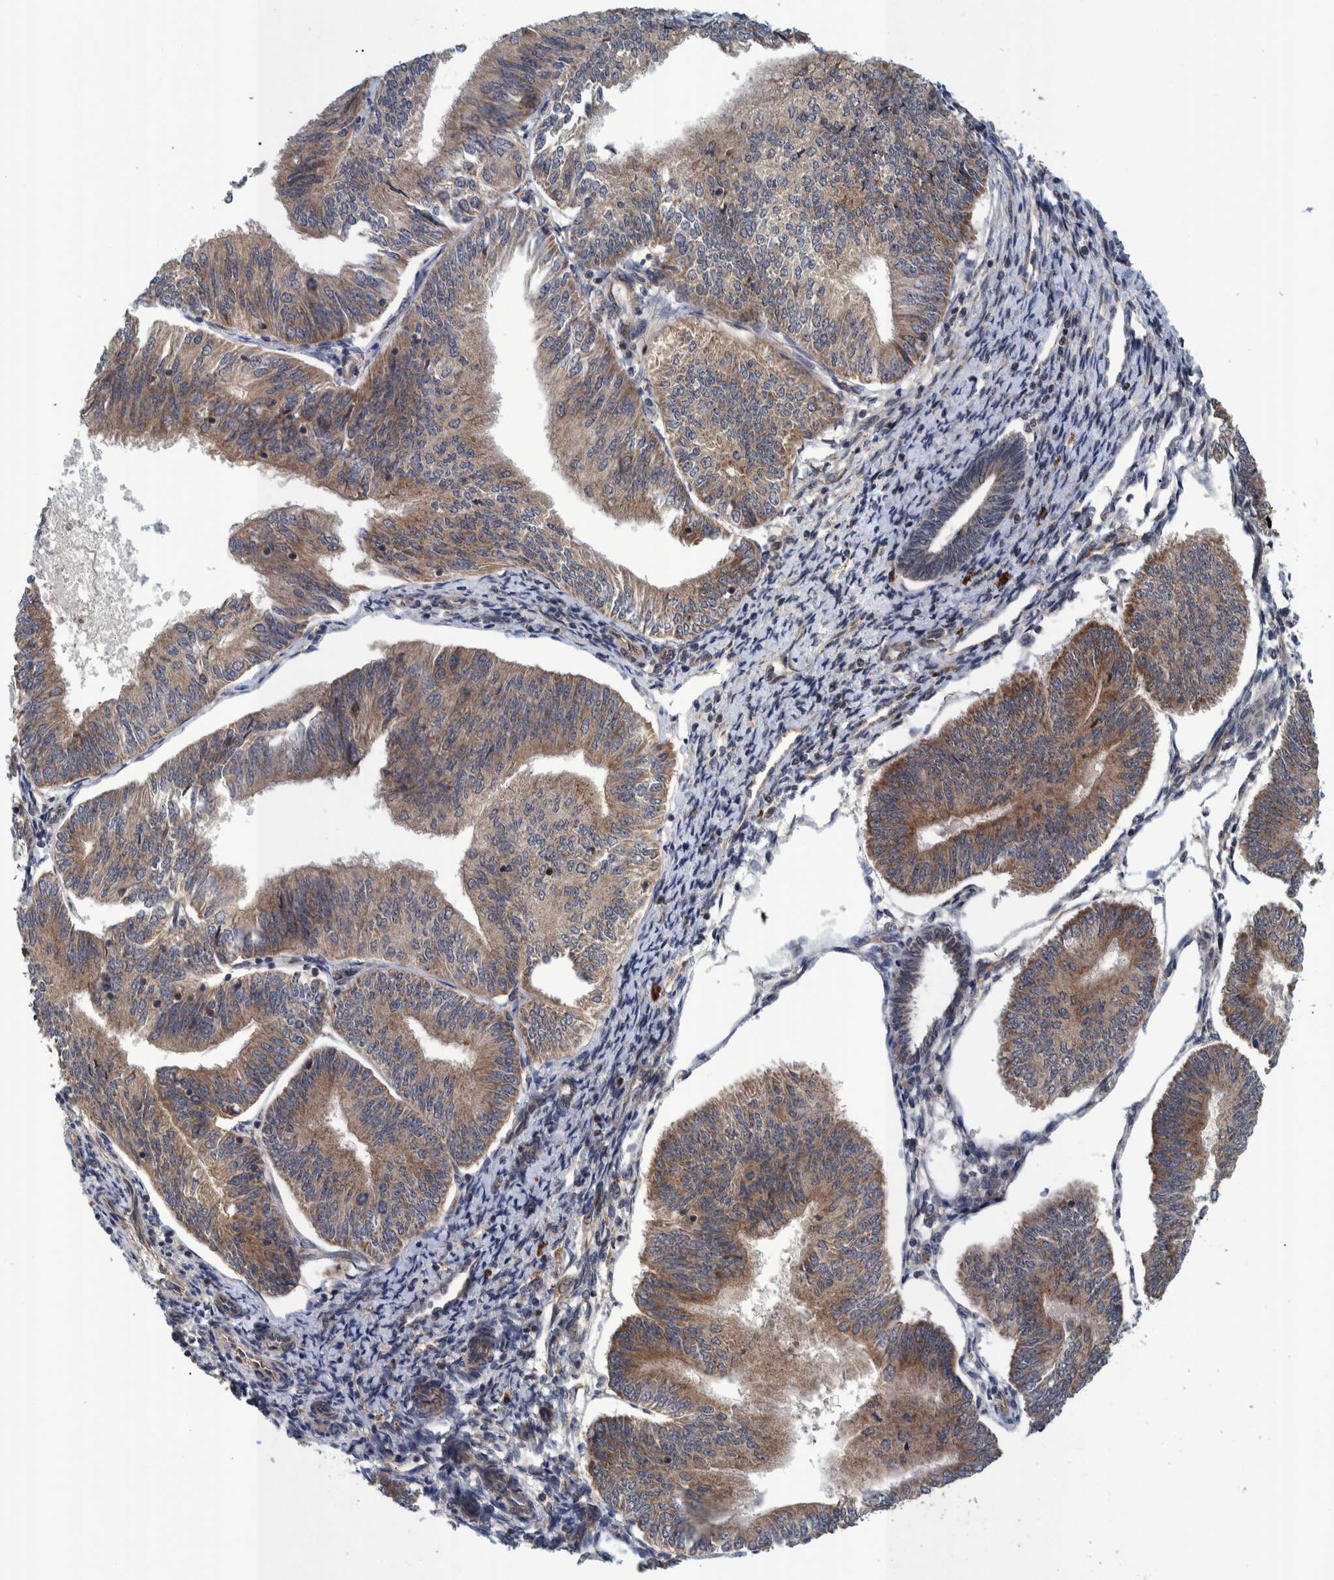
{"staining": {"intensity": "moderate", "quantity": ">75%", "location": "cytoplasmic/membranous"}, "tissue": "endometrial cancer", "cell_type": "Tumor cells", "image_type": "cancer", "snomed": [{"axis": "morphology", "description": "Adenocarcinoma, NOS"}, {"axis": "topography", "description": "Endometrium"}], "caption": "An immunohistochemistry (IHC) micrograph of tumor tissue is shown. Protein staining in brown highlights moderate cytoplasmic/membranous positivity in endometrial cancer (adenocarcinoma) within tumor cells. (IHC, brightfield microscopy, high magnification).", "gene": "MRPS7", "patient": {"sex": "female", "age": 58}}